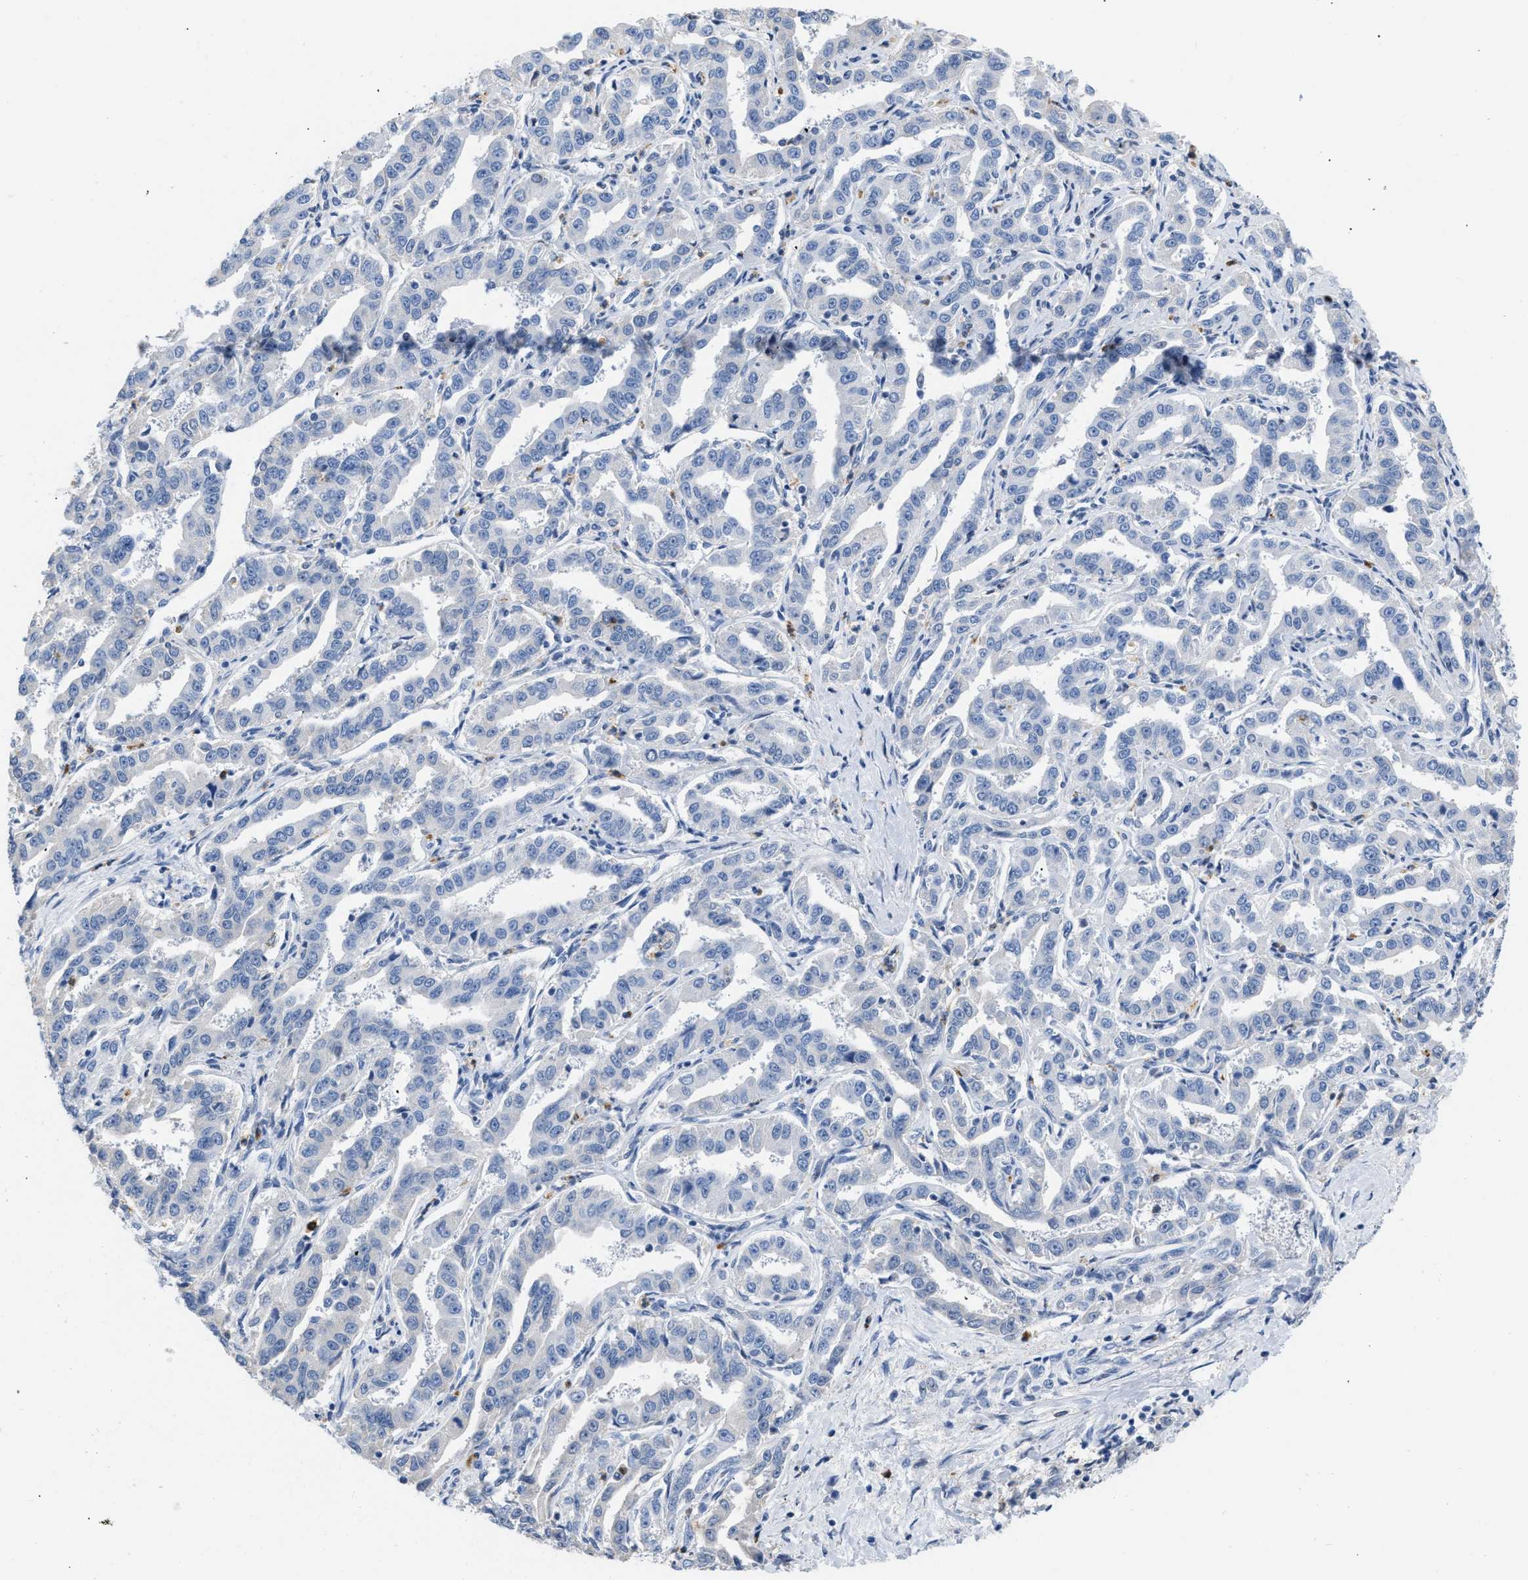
{"staining": {"intensity": "negative", "quantity": "none", "location": "none"}, "tissue": "liver cancer", "cell_type": "Tumor cells", "image_type": "cancer", "snomed": [{"axis": "morphology", "description": "Cholangiocarcinoma"}, {"axis": "topography", "description": "Liver"}], "caption": "Liver cancer (cholangiocarcinoma) was stained to show a protein in brown. There is no significant expression in tumor cells.", "gene": "BOLL", "patient": {"sex": "male", "age": 59}}